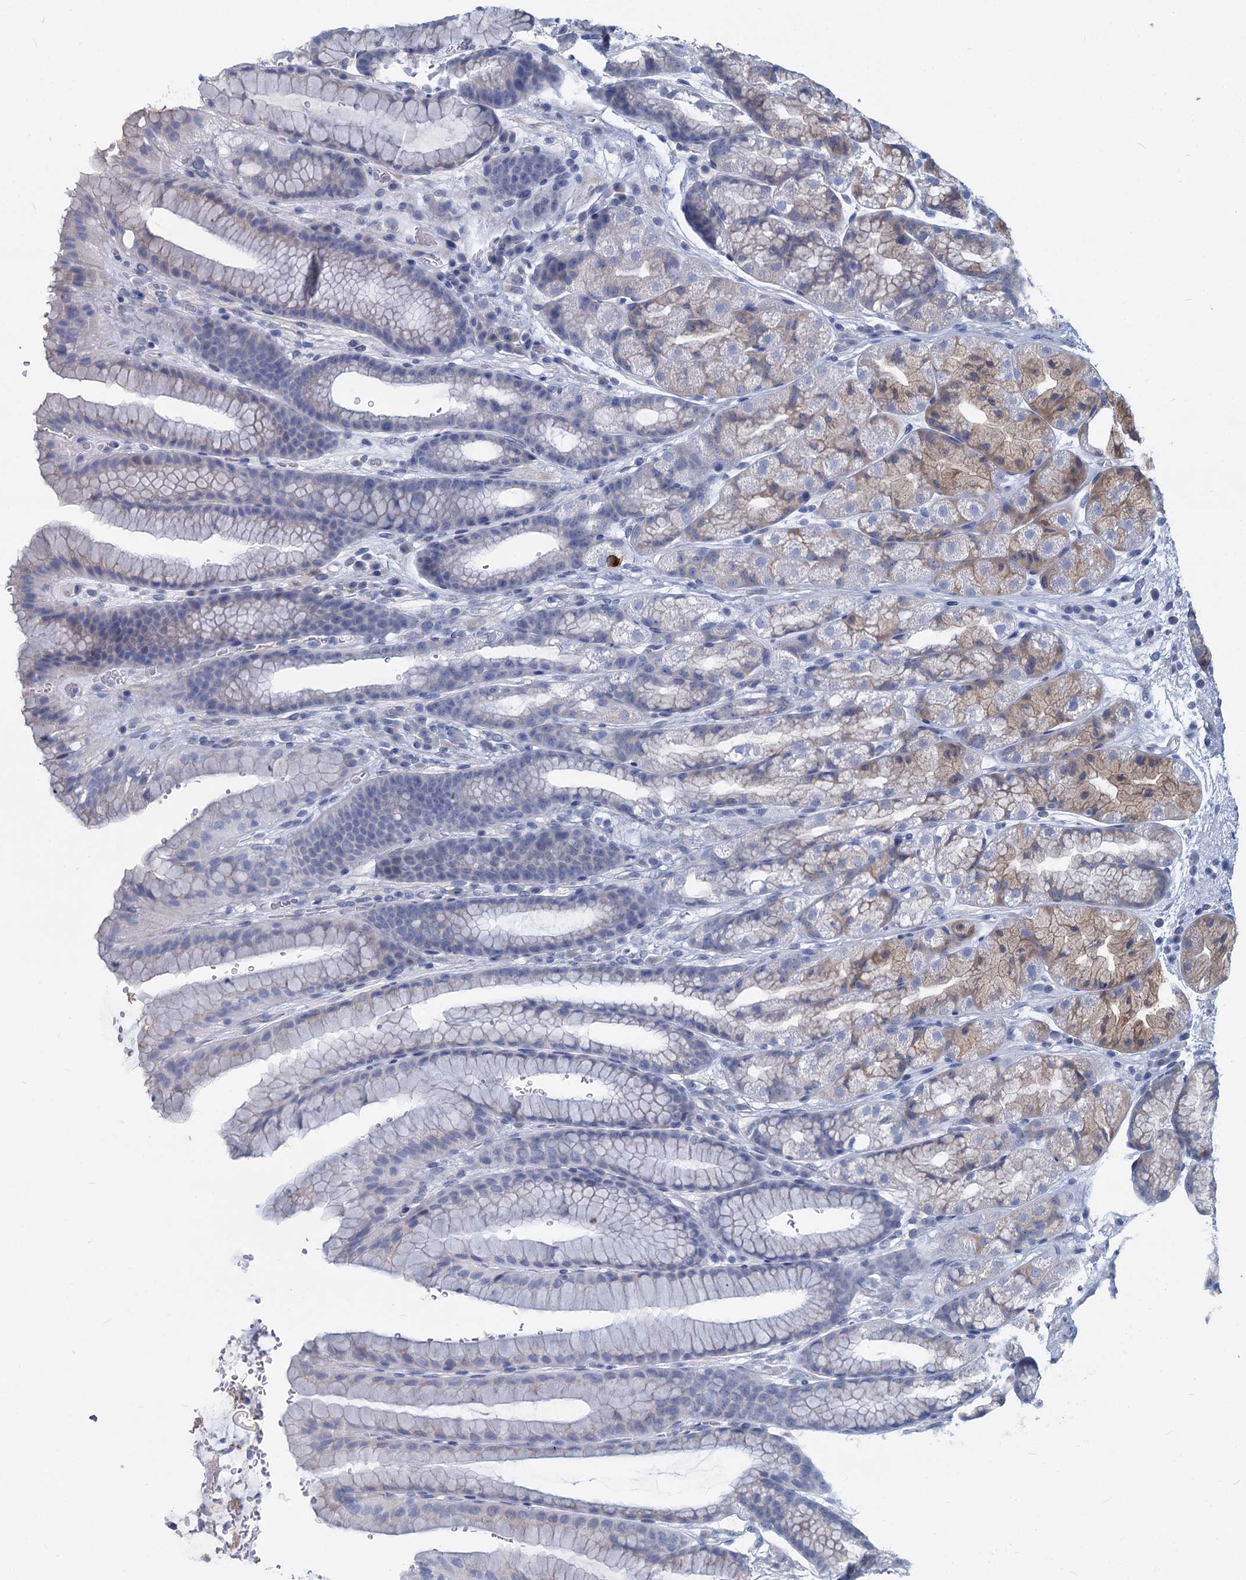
{"staining": {"intensity": "weak", "quantity": "<25%", "location": "cytoplasmic/membranous"}, "tissue": "stomach", "cell_type": "Glandular cells", "image_type": "normal", "snomed": [{"axis": "morphology", "description": "Normal tissue, NOS"}, {"axis": "morphology", "description": "Adenocarcinoma, NOS"}, {"axis": "topography", "description": "Stomach"}], "caption": "Stomach stained for a protein using immunohistochemistry displays no staining glandular cells.", "gene": "GSTM3", "patient": {"sex": "male", "age": 57}}